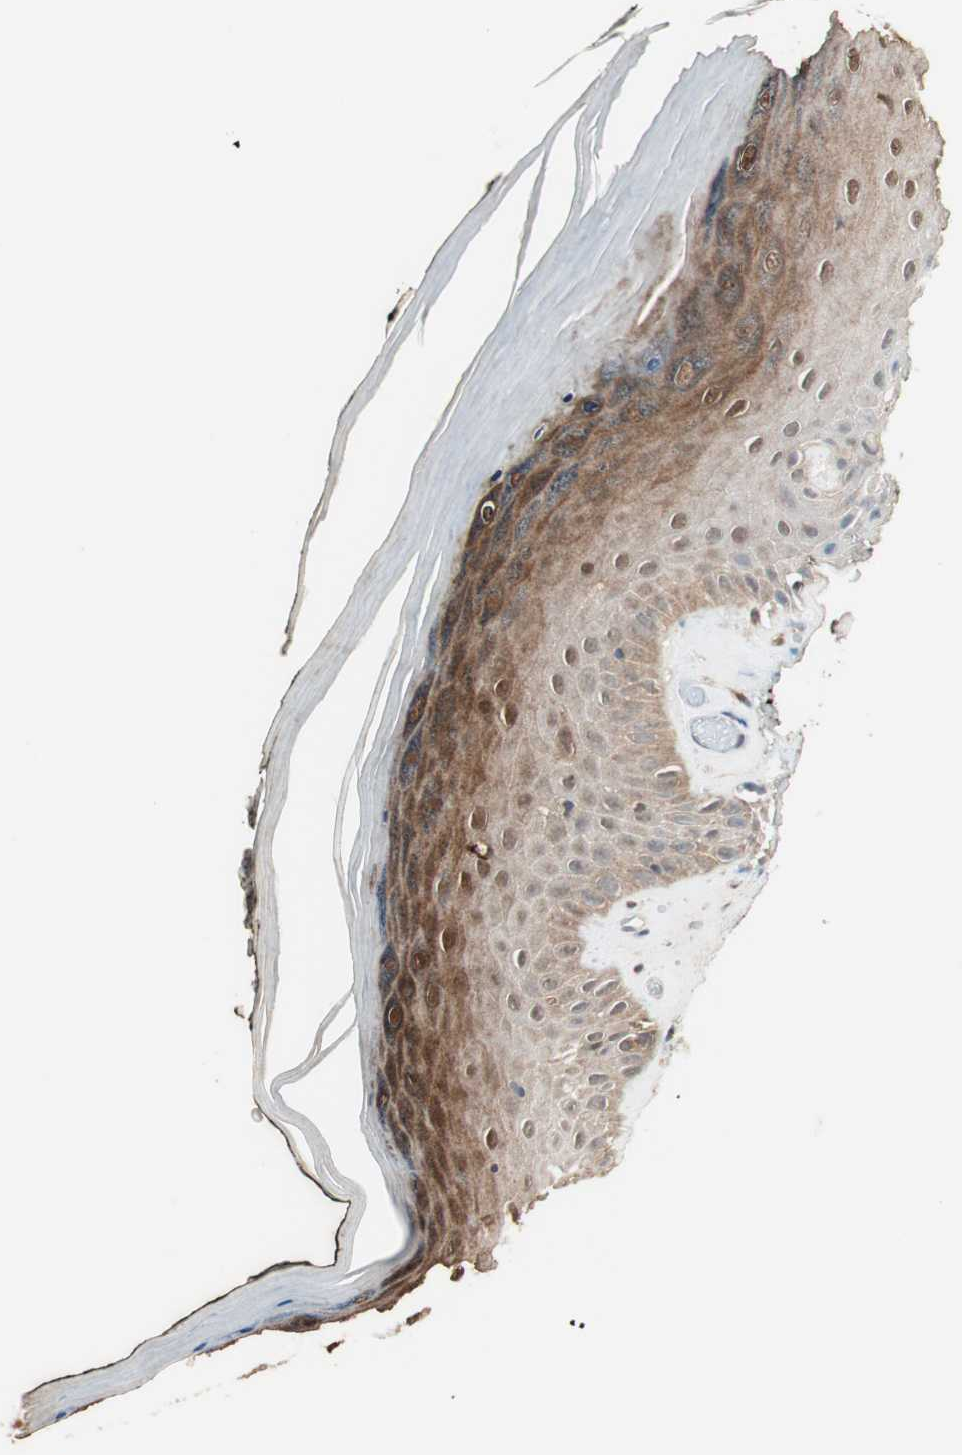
{"staining": {"intensity": "strong", "quantity": ">75%", "location": "cytoplasmic/membranous,nuclear"}, "tissue": "skin", "cell_type": "Epidermal cells", "image_type": "normal", "snomed": [{"axis": "morphology", "description": "Normal tissue, NOS"}, {"axis": "morphology", "description": "Inflammation, NOS"}, {"axis": "topography", "description": "Vulva"}], "caption": "Skin stained with immunohistochemistry (IHC) reveals strong cytoplasmic/membranous,nuclear staining in approximately >75% of epidermal cells.", "gene": "TRIM21", "patient": {"sex": "female", "age": 84}}